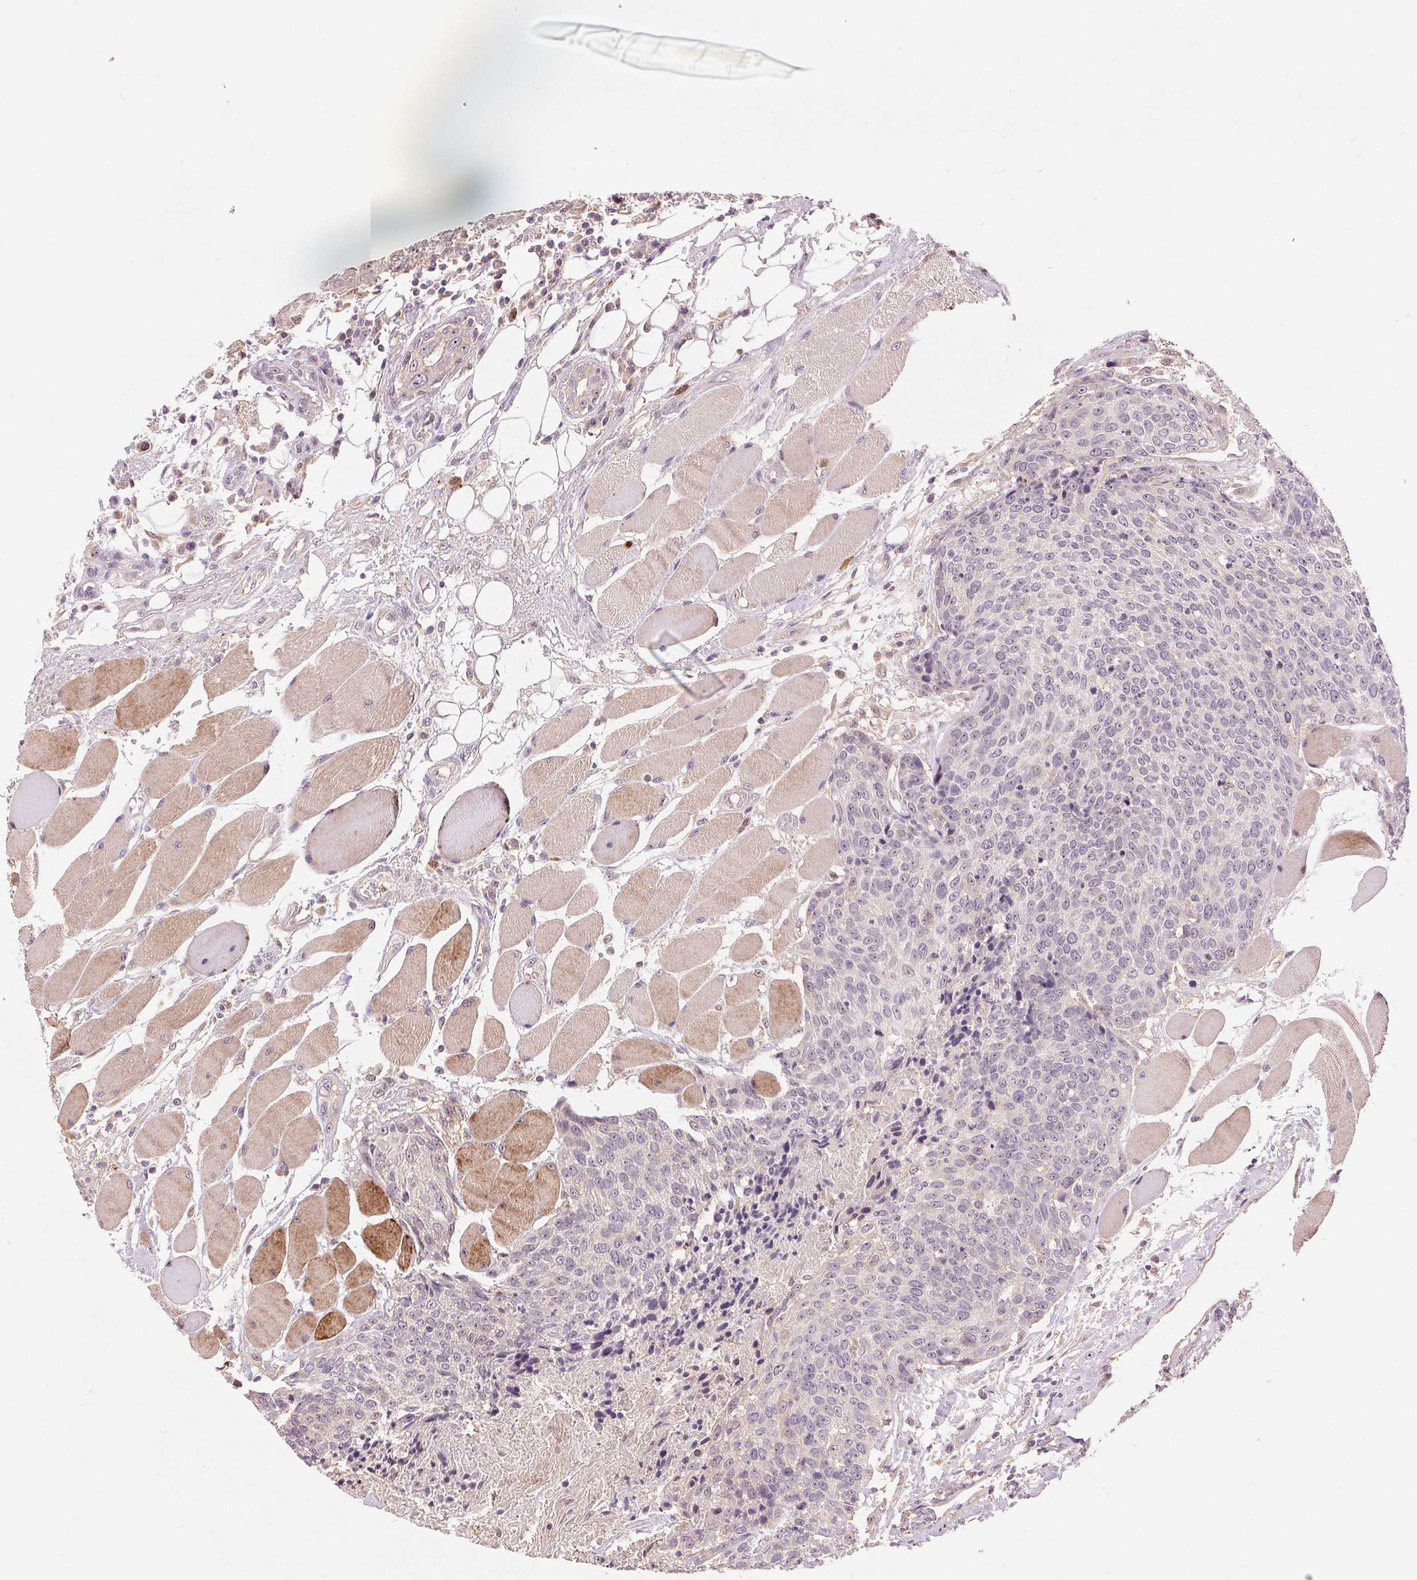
{"staining": {"intensity": "negative", "quantity": "none", "location": "none"}, "tissue": "head and neck cancer", "cell_type": "Tumor cells", "image_type": "cancer", "snomed": [{"axis": "morphology", "description": "Squamous cell carcinoma, NOS"}, {"axis": "topography", "description": "Oral tissue"}, {"axis": "topography", "description": "Head-Neck"}], "caption": "This is a histopathology image of immunohistochemistry staining of squamous cell carcinoma (head and neck), which shows no expression in tumor cells.", "gene": "RANBP3L", "patient": {"sex": "male", "age": 64}}